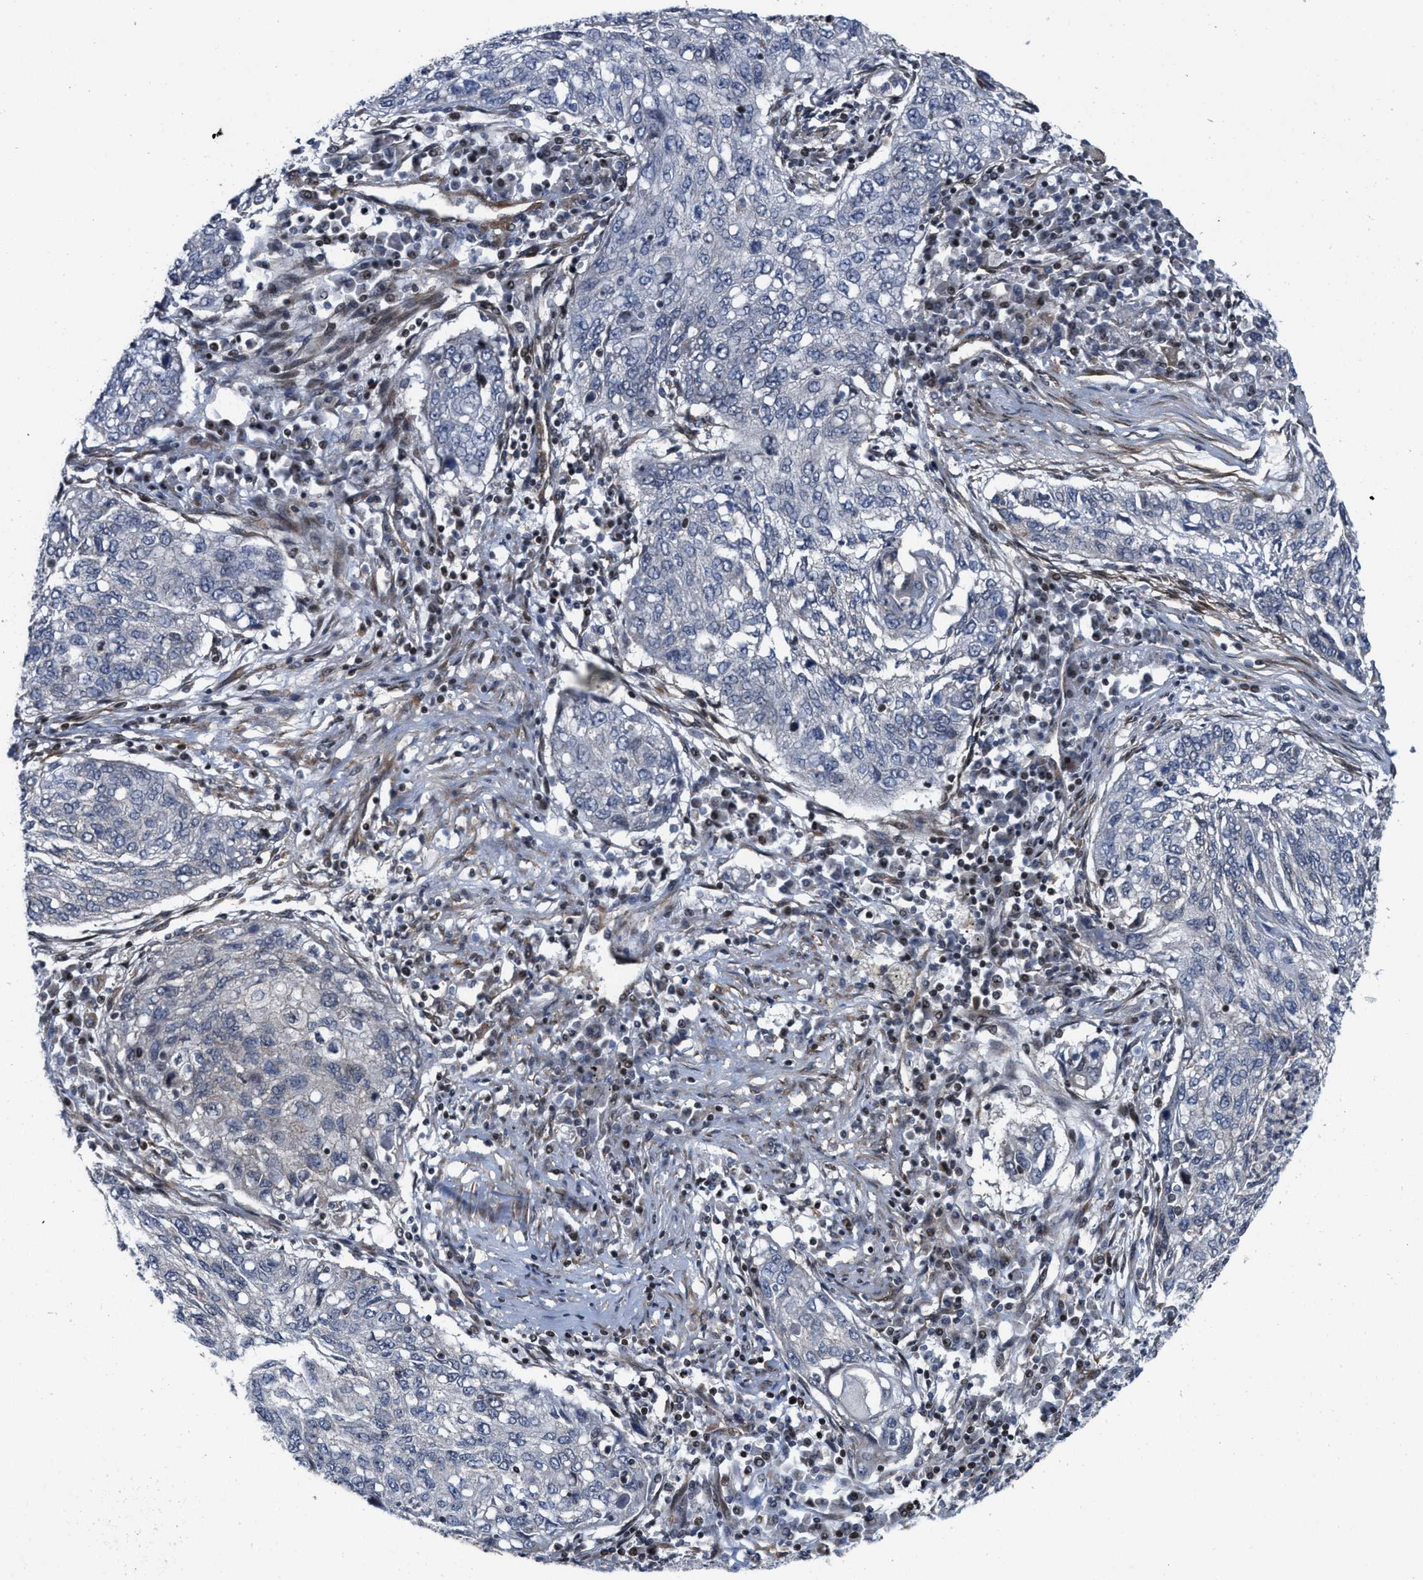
{"staining": {"intensity": "negative", "quantity": "none", "location": "none"}, "tissue": "lung cancer", "cell_type": "Tumor cells", "image_type": "cancer", "snomed": [{"axis": "morphology", "description": "Squamous cell carcinoma, NOS"}, {"axis": "topography", "description": "Lung"}], "caption": "The photomicrograph demonstrates no significant expression in tumor cells of lung cancer.", "gene": "TGFB1I1", "patient": {"sex": "female", "age": 63}}